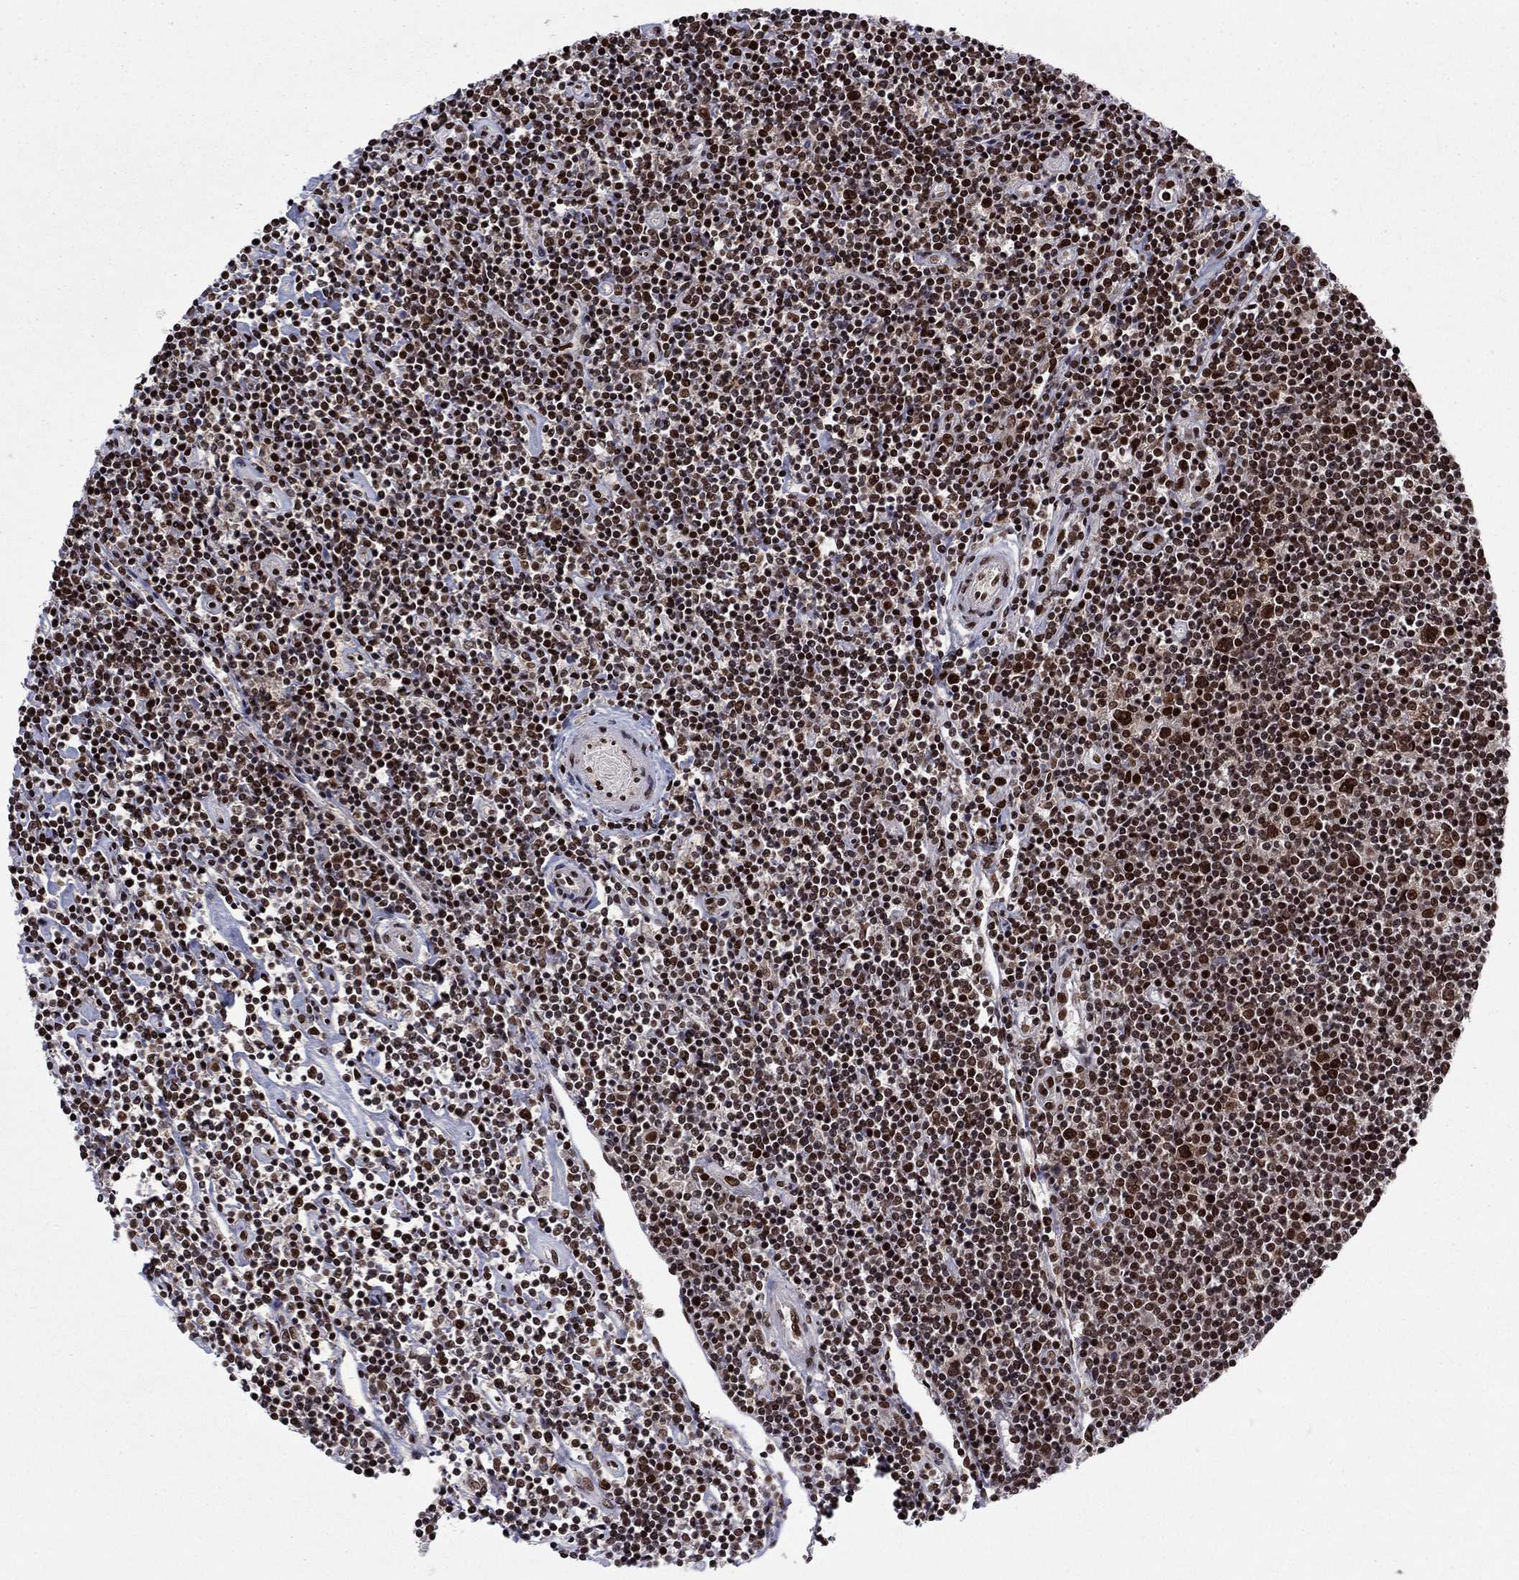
{"staining": {"intensity": "strong", "quantity": ">75%", "location": "nuclear"}, "tissue": "lymphoma", "cell_type": "Tumor cells", "image_type": "cancer", "snomed": [{"axis": "morphology", "description": "Hodgkin's disease, NOS"}, {"axis": "topography", "description": "Lymph node"}], "caption": "Immunohistochemistry (IHC) micrograph of neoplastic tissue: Hodgkin's disease stained using immunohistochemistry (IHC) demonstrates high levels of strong protein expression localized specifically in the nuclear of tumor cells, appearing as a nuclear brown color.", "gene": "USP54", "patient": {"sex": "male", "age": 40}}